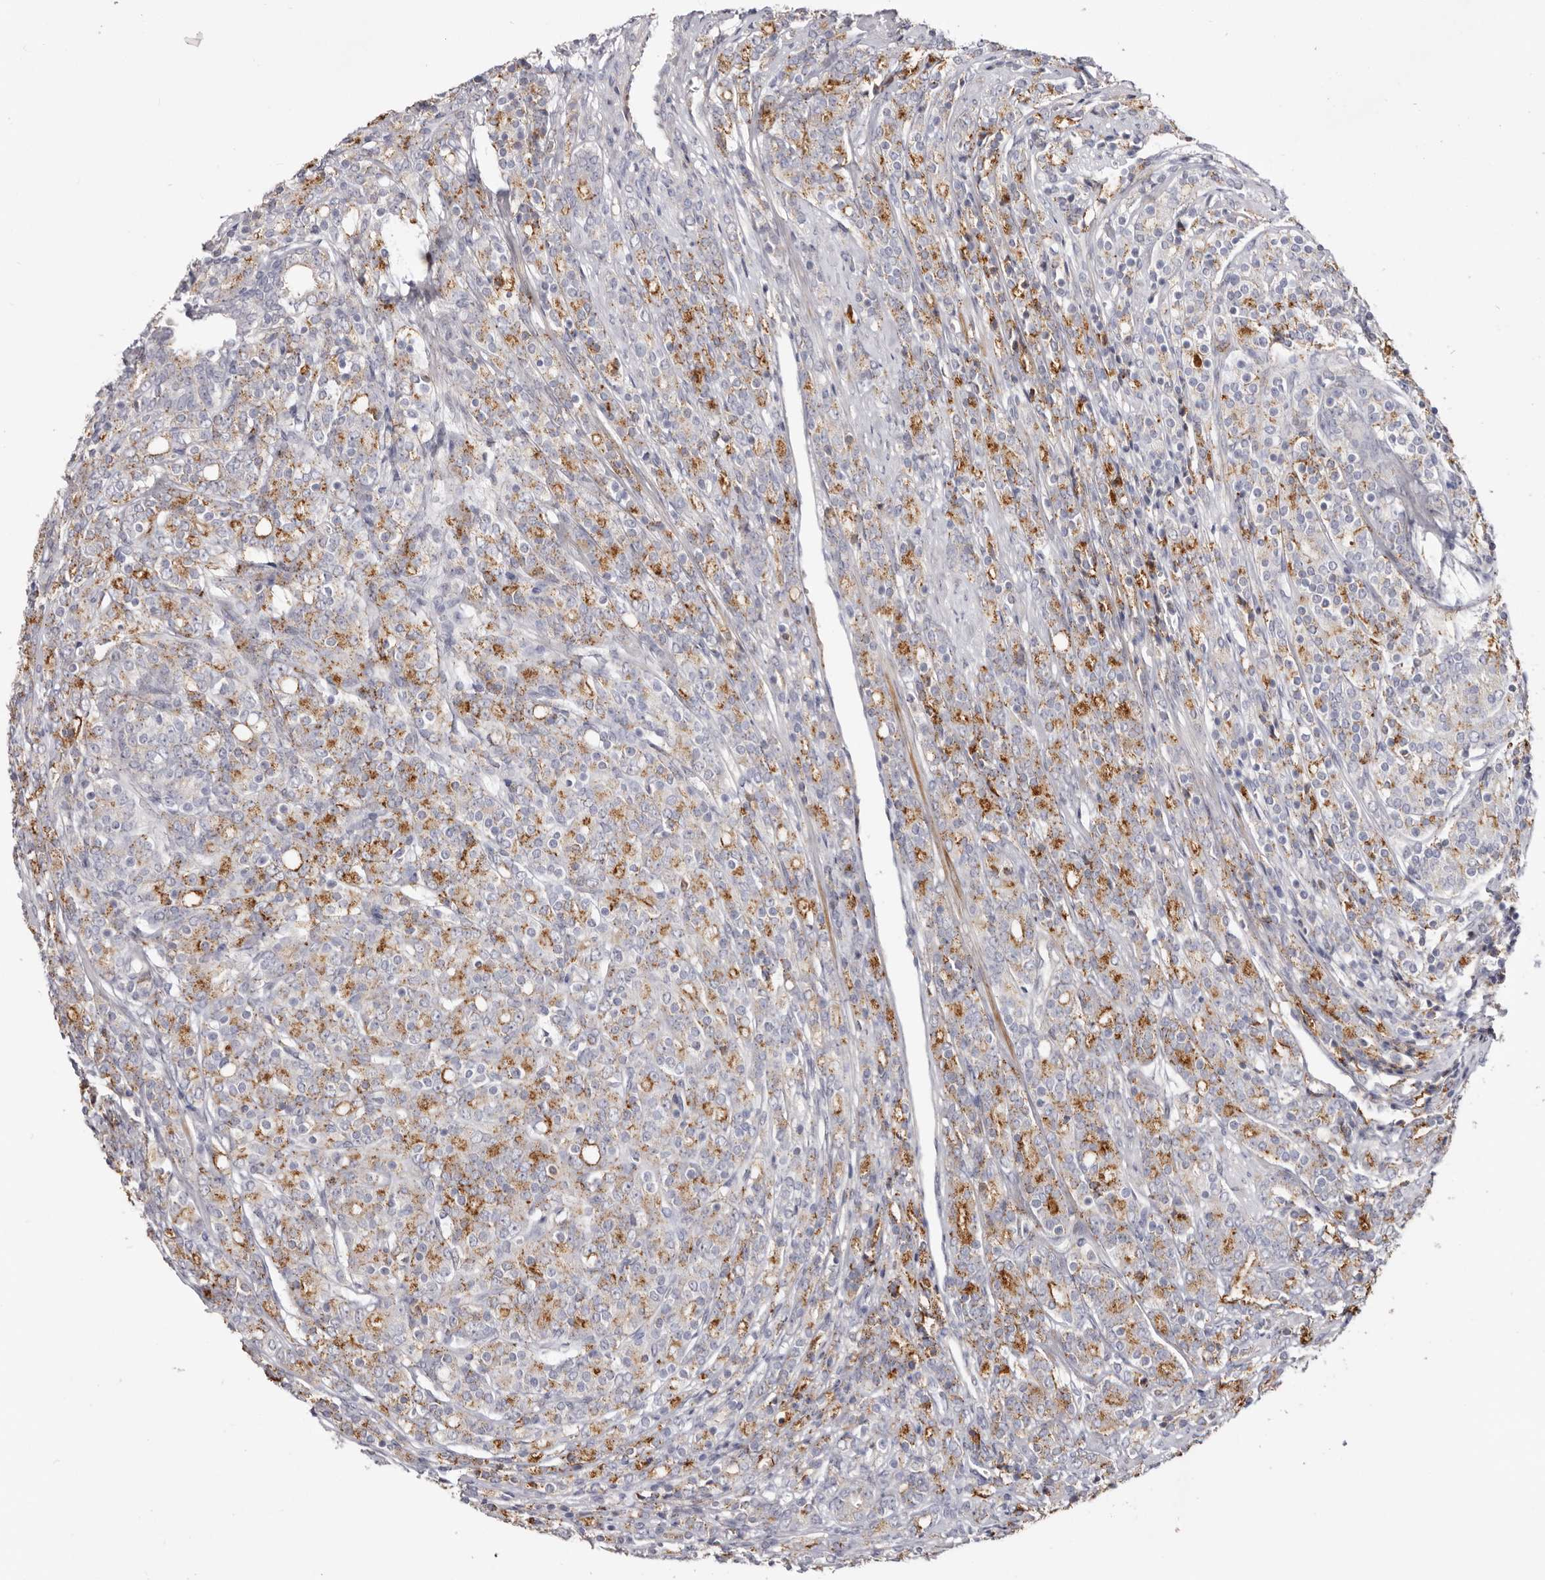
{"staining": {"intensity": "moderate", "quantity": "25%-75%", "location": "cytoplasmic/membranous"}, "tissue": "prostate cancer", "cell_type": "Tumor cells", "image_type": "cancer", "snomed": [{"axis": "morphology", "description": "Adenocarcinoma, High grade"}, {"axis": "topography", "description": "Prostate"}], "caption": "Human prostate cancer stained with a protein marker reveals moderate staining in tumor cells.", "gene": "LMLN", "patient": {"sex": "male", "age": 62}}